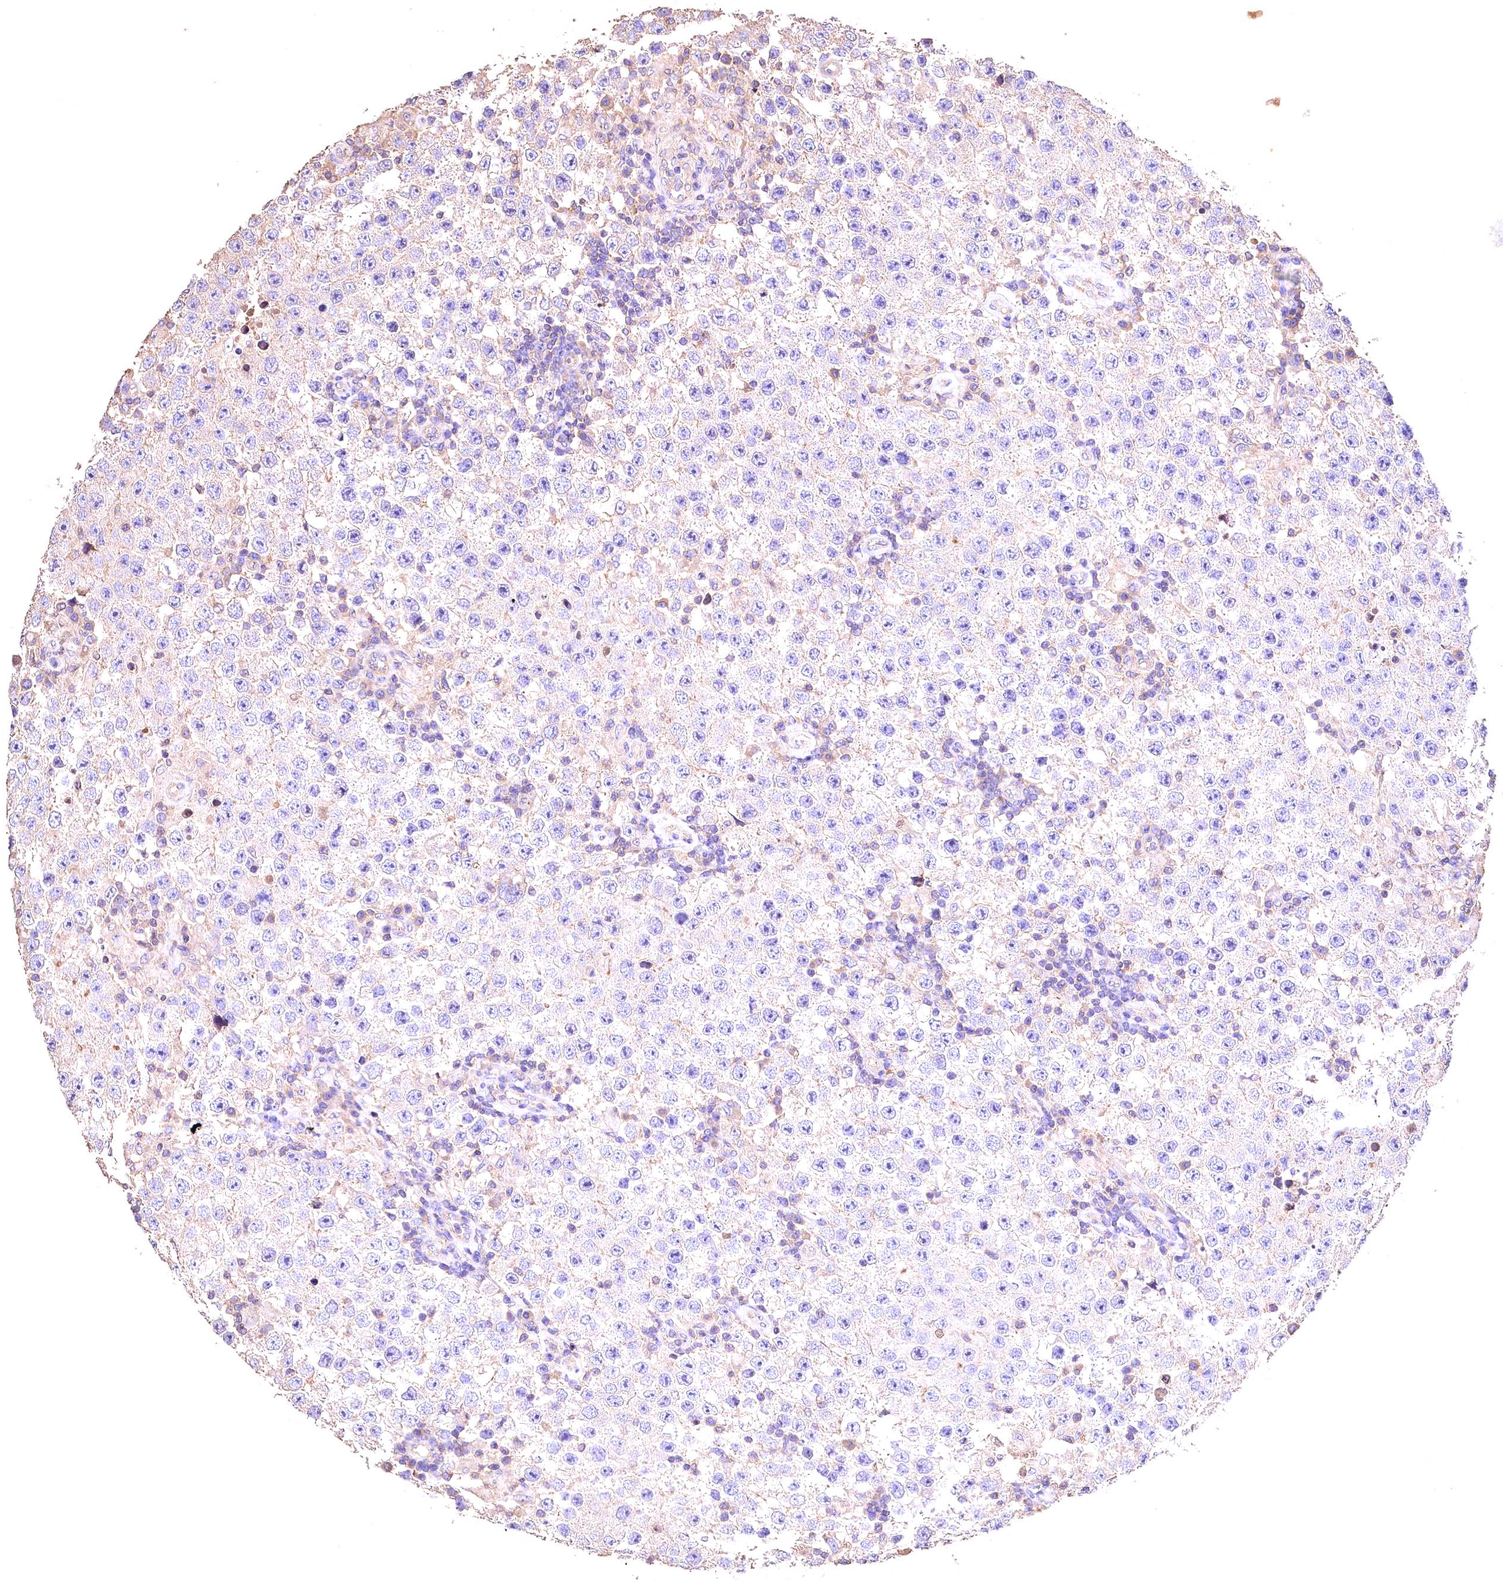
{"staining": {"intensity": "weak", "quantity": "<25%", "location": "cytoplasmic/membranous"}, "tissue": "testis cancer", "cell_type": "Tumor cells", "image_type": "cancer", "snomed": [{"axis": "morphology", "description": "Normal tissue, NOS"}, {"axis": "morphology", "description": "Urothelial carcinoma, High grade"}, {"axis": "morphology", "description": "Seminoma, NOS"}, {"axis": "morphology", "description": "Carcinoma, Embryonal, NOS"}, {"axis": "topography", "description": "Urinary bladder"}, {"axis": "topography", "description": "Testis"}], "caption": "This is a image of immunohistochemistry staining of testis cancer (embryonal carcinoma), which shows no positivity in tumor cells. (DAB IHC visualized using brightfield microscopy, high magnification).", "gene": "OAS3", "patient": {"sex": "male", "age": 41}}